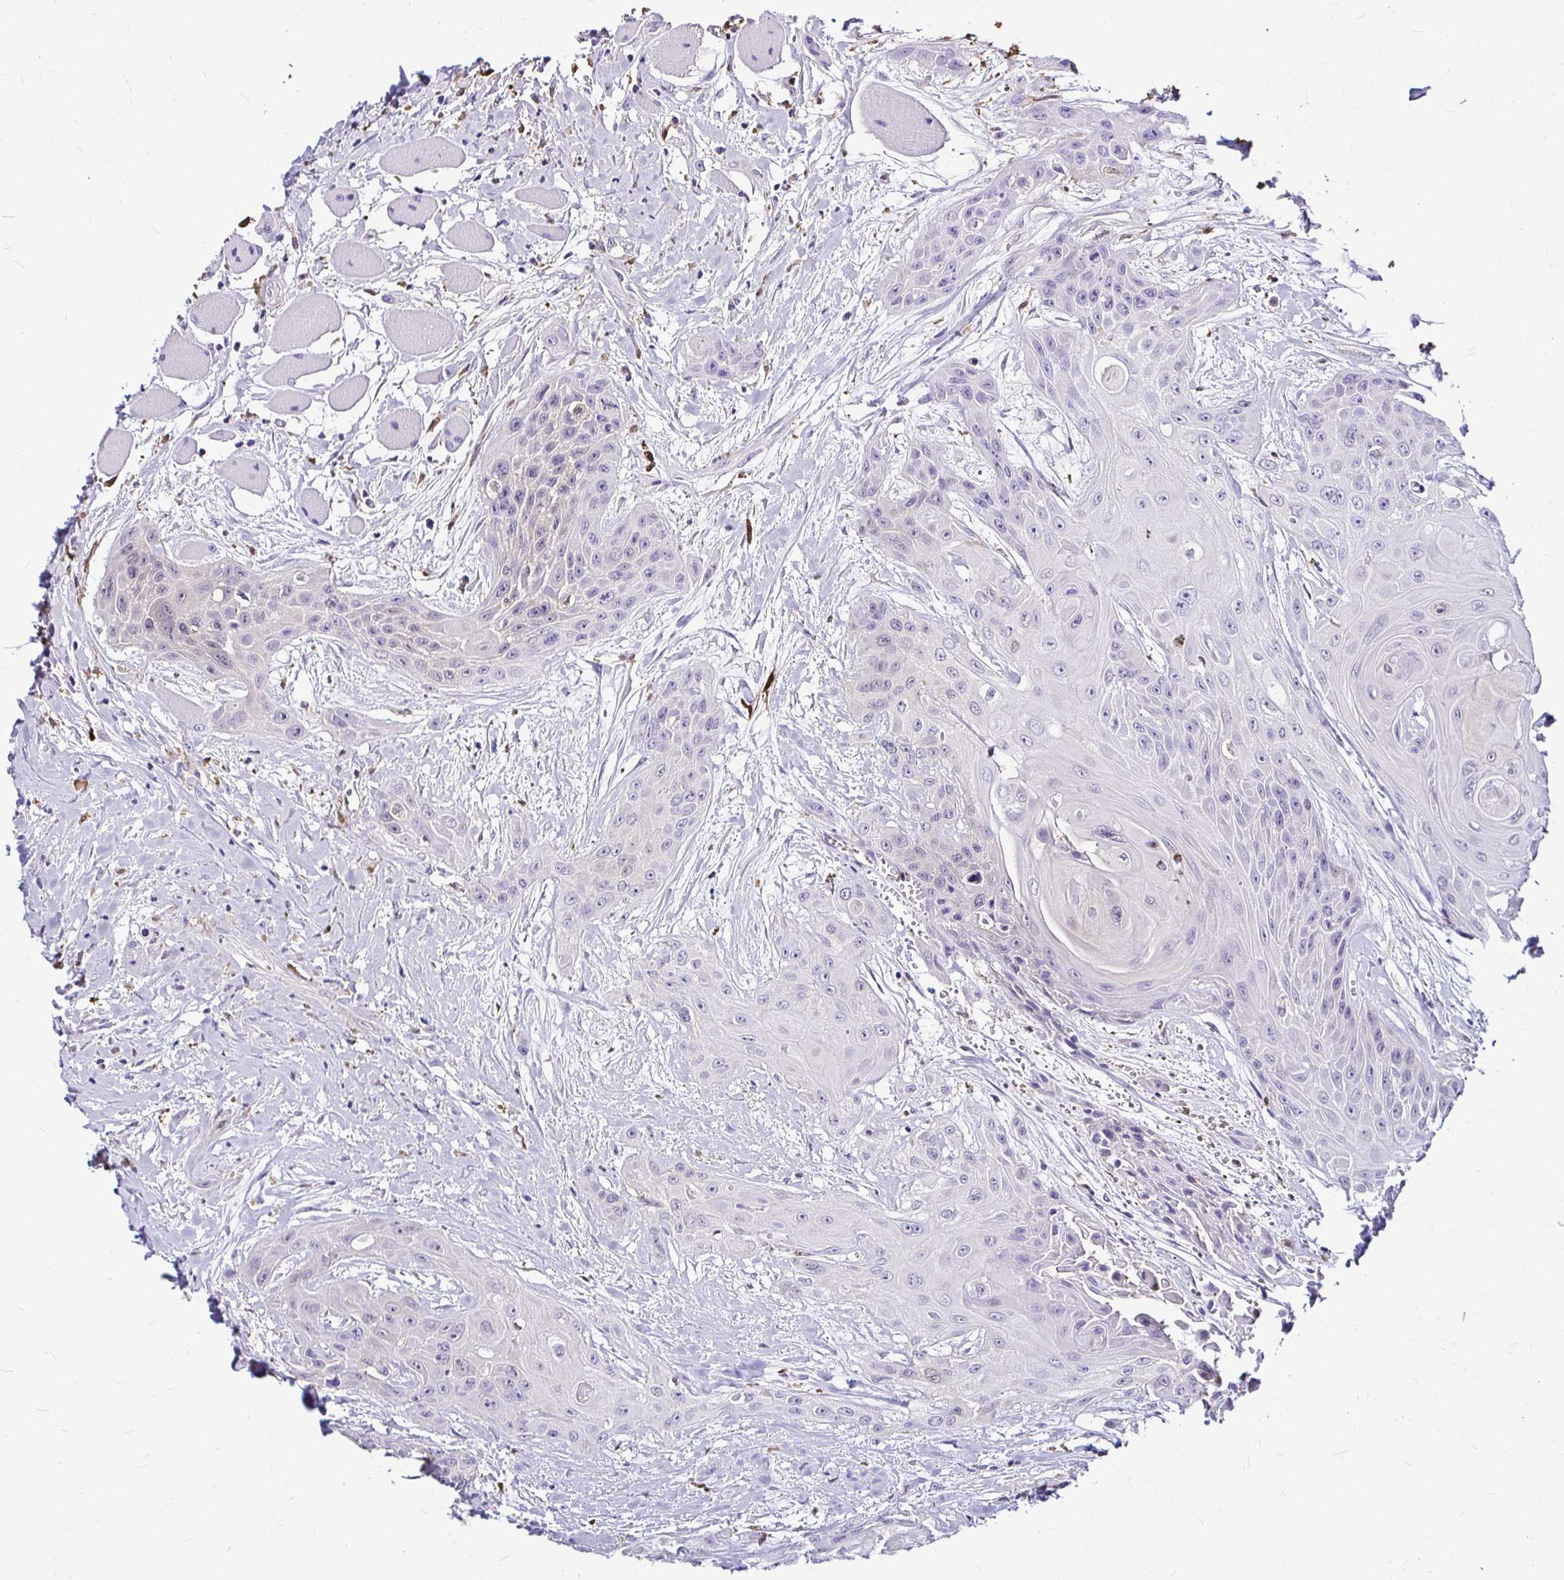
{"staining": {"intensity": "negative", "quantity": "none", "location": "none"}, "tissue": "head and neck cancer", "cell_type": "Tumor cells", "image_type": "cancer", "snomed": [{"axis": "morphology", "description": "Squamous cell carcinoma, NOS"}, {"axis": "topography", "description": "Head-Neck"}], "caption": "This image is of squamous cell carcinoma (head and neck) stained with IHC to label a protein in brown with the nuclei are counter-stained blue. There is no staining in tumor cells.", "gene": "IDH1", "patient": {"sex": "female", "age": 73}}